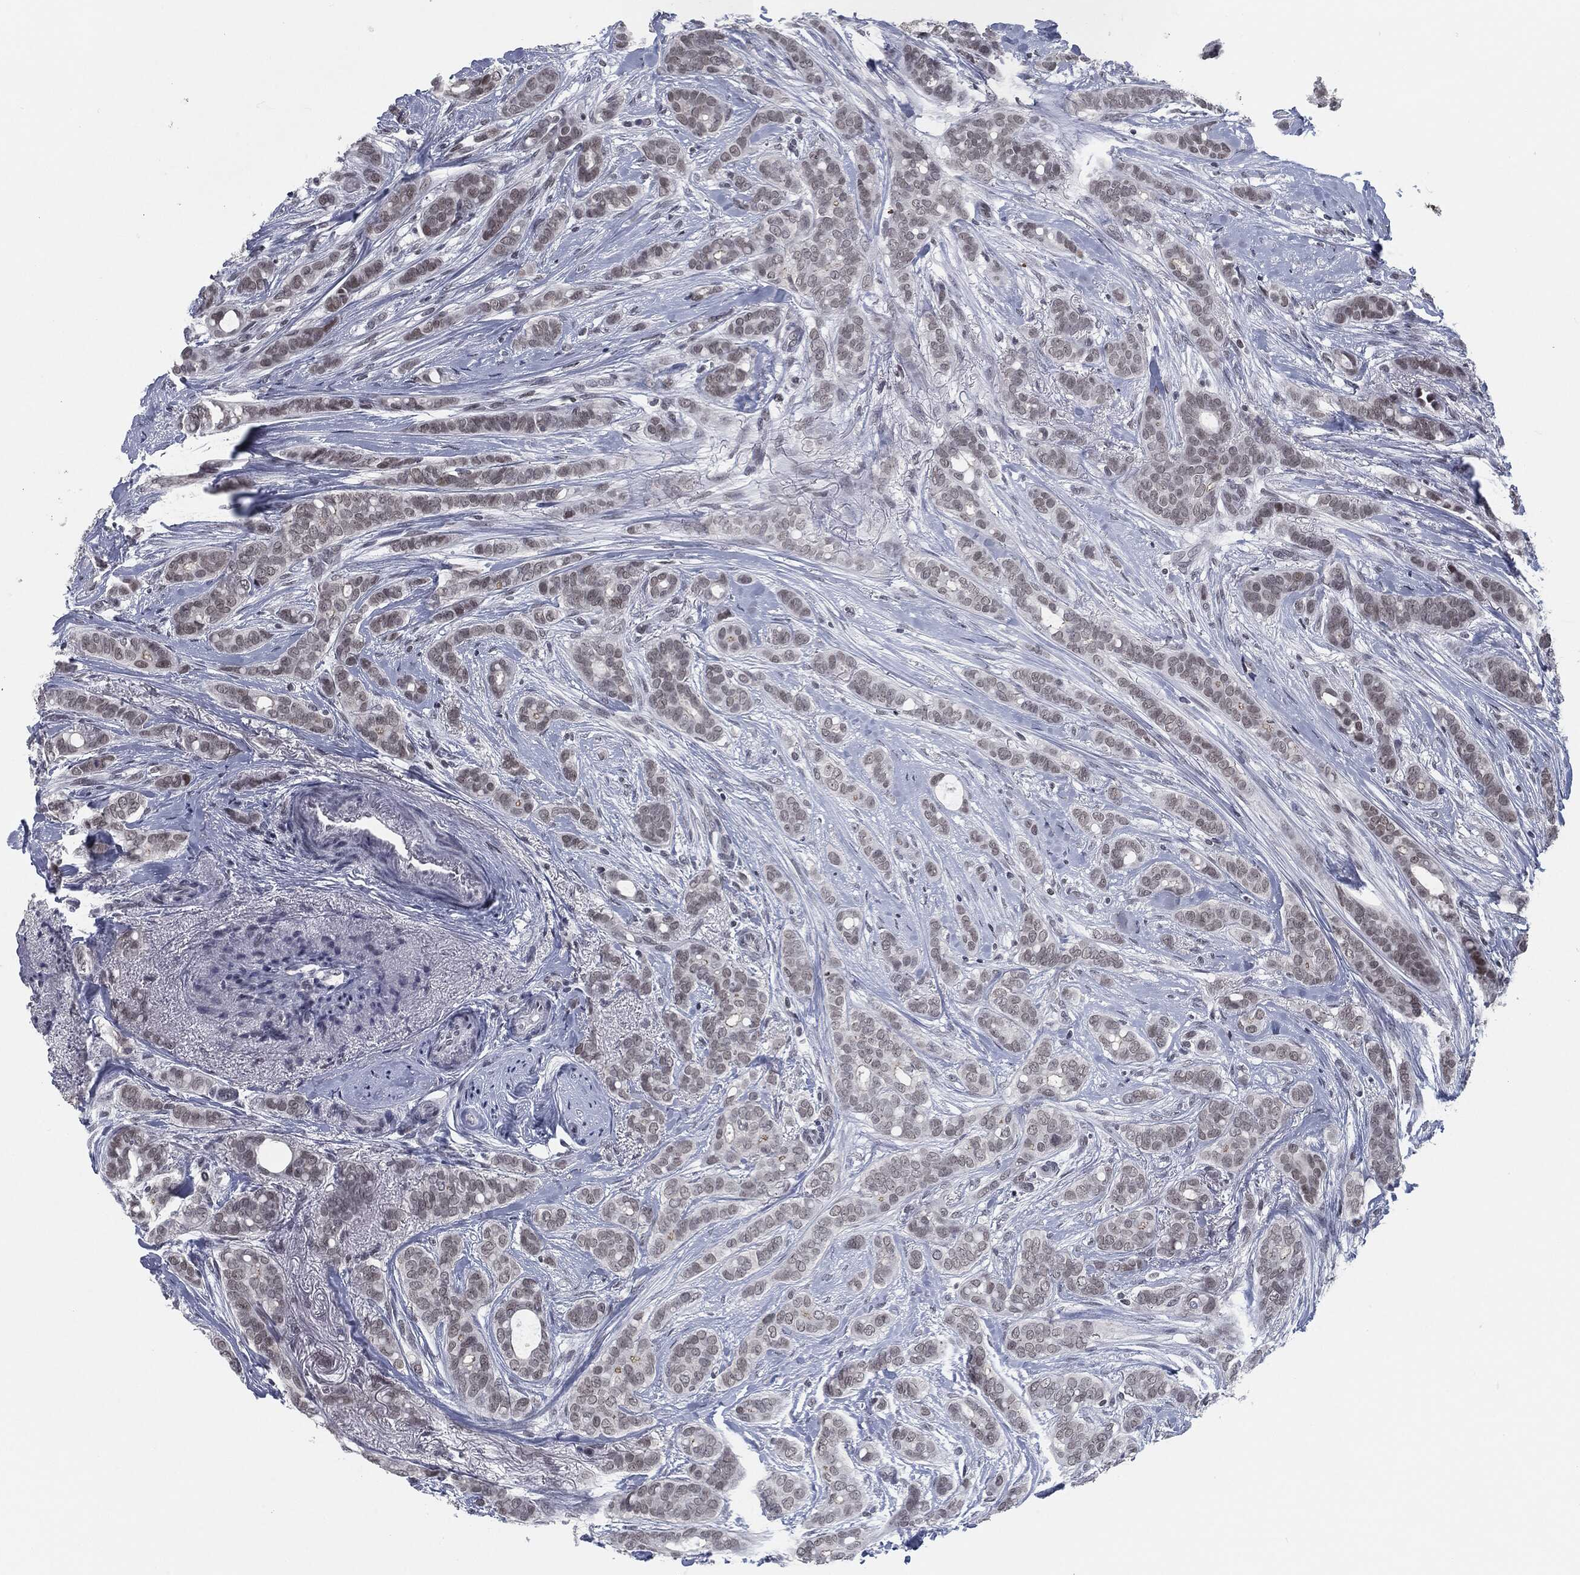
{"staining": {"intensity": "weak", "quantity": "25%-75%", "location": "nuclear"}, "tissue": "breast cancer", "cell_type": "Tumor cells", "image_type": "cancer", "snomed": [{"axis": "morphology", "description": "Duct carcinoma"}, {"axis": "topography", "description": "Breast"}], "caption": "Intraductal carcinoma (breast) stained for a protein (brown) shows weak nuclear positive staining in approximately 25%-75% of tumor cells.", "gene": "ANXA1", "patient": {"sex": "female", "age": 51}}